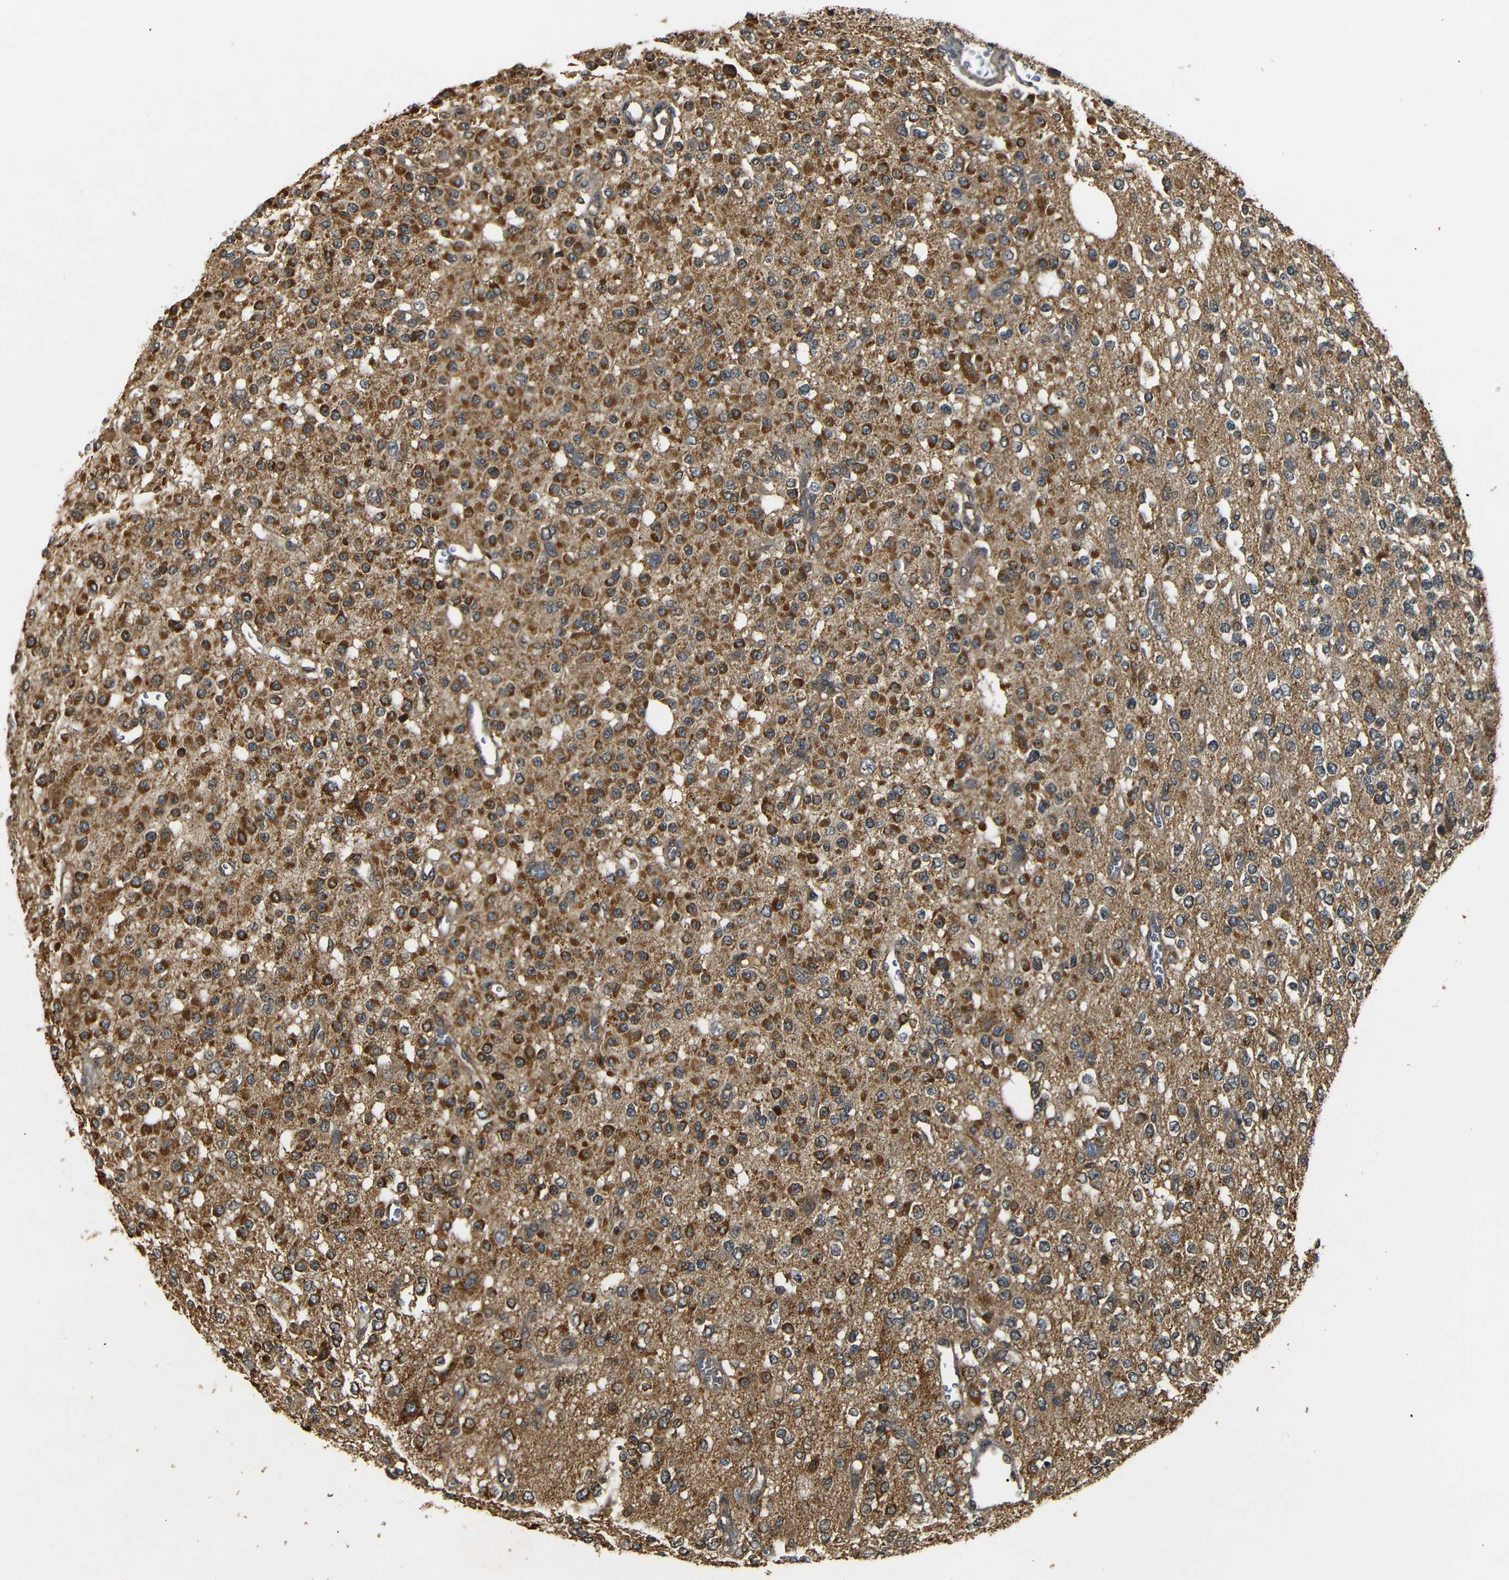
{"staining": {"intensity": "moderate", "quantity": ">75%", "location": "cytoplasmic/membranous"}, "tissue": "glioma", "cell_type": "Tumor cells", "image_type": "cancer", "snomed": [{"axis": "morphology", "description": "Glioma, malignant, Low grade"}, {"axis": "topography", "description": "Brain"}], "caption": "Moderate cytoplasmic/membranous staining for a protein is appreciated in approximately >75% of tumor cells of malignant glioma (low-grade) using immunohistochemistry.", "gene": "TANK", "patient": {"sex": "male", "age": 38}}